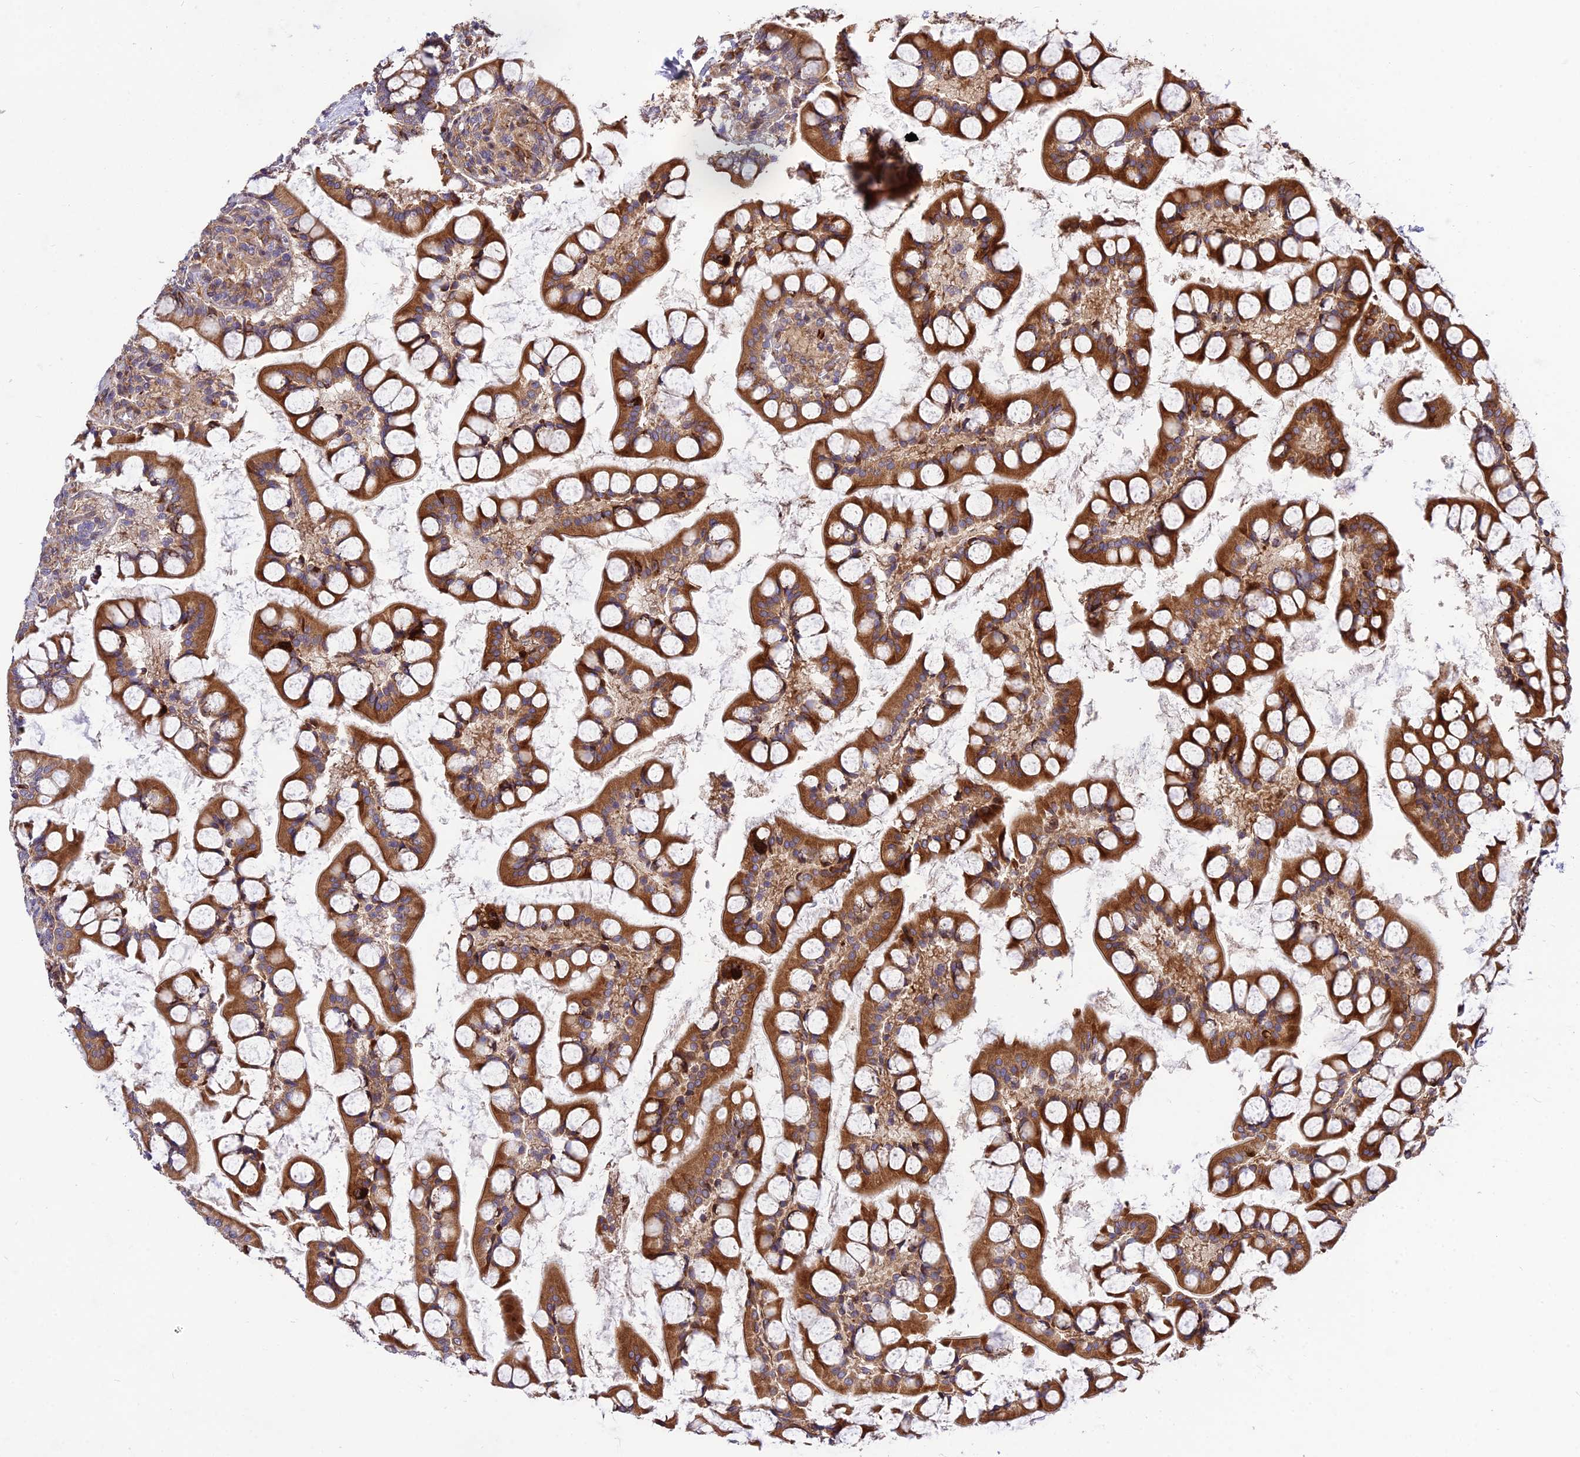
{"staining": {"intensity": "strong", "quantity": ">75%", "location": "cytoplasmic/membranous"}, "tissue": "small intestine", "cell_type": "Glandular cells", "image_type": "normal", "snomed": [{"axis": "morphology", "description": "Normal tissue, NOS"}, {"axis": "topography", "description": "Small intestine"}], "caption": "Strong cytoplasmic/membranous staining is appreciated in approximately >75% of glandular cells in unremarkable small intestine.", "gene": "ROCK1", "patient": {"sex": "male", "age": 52}}